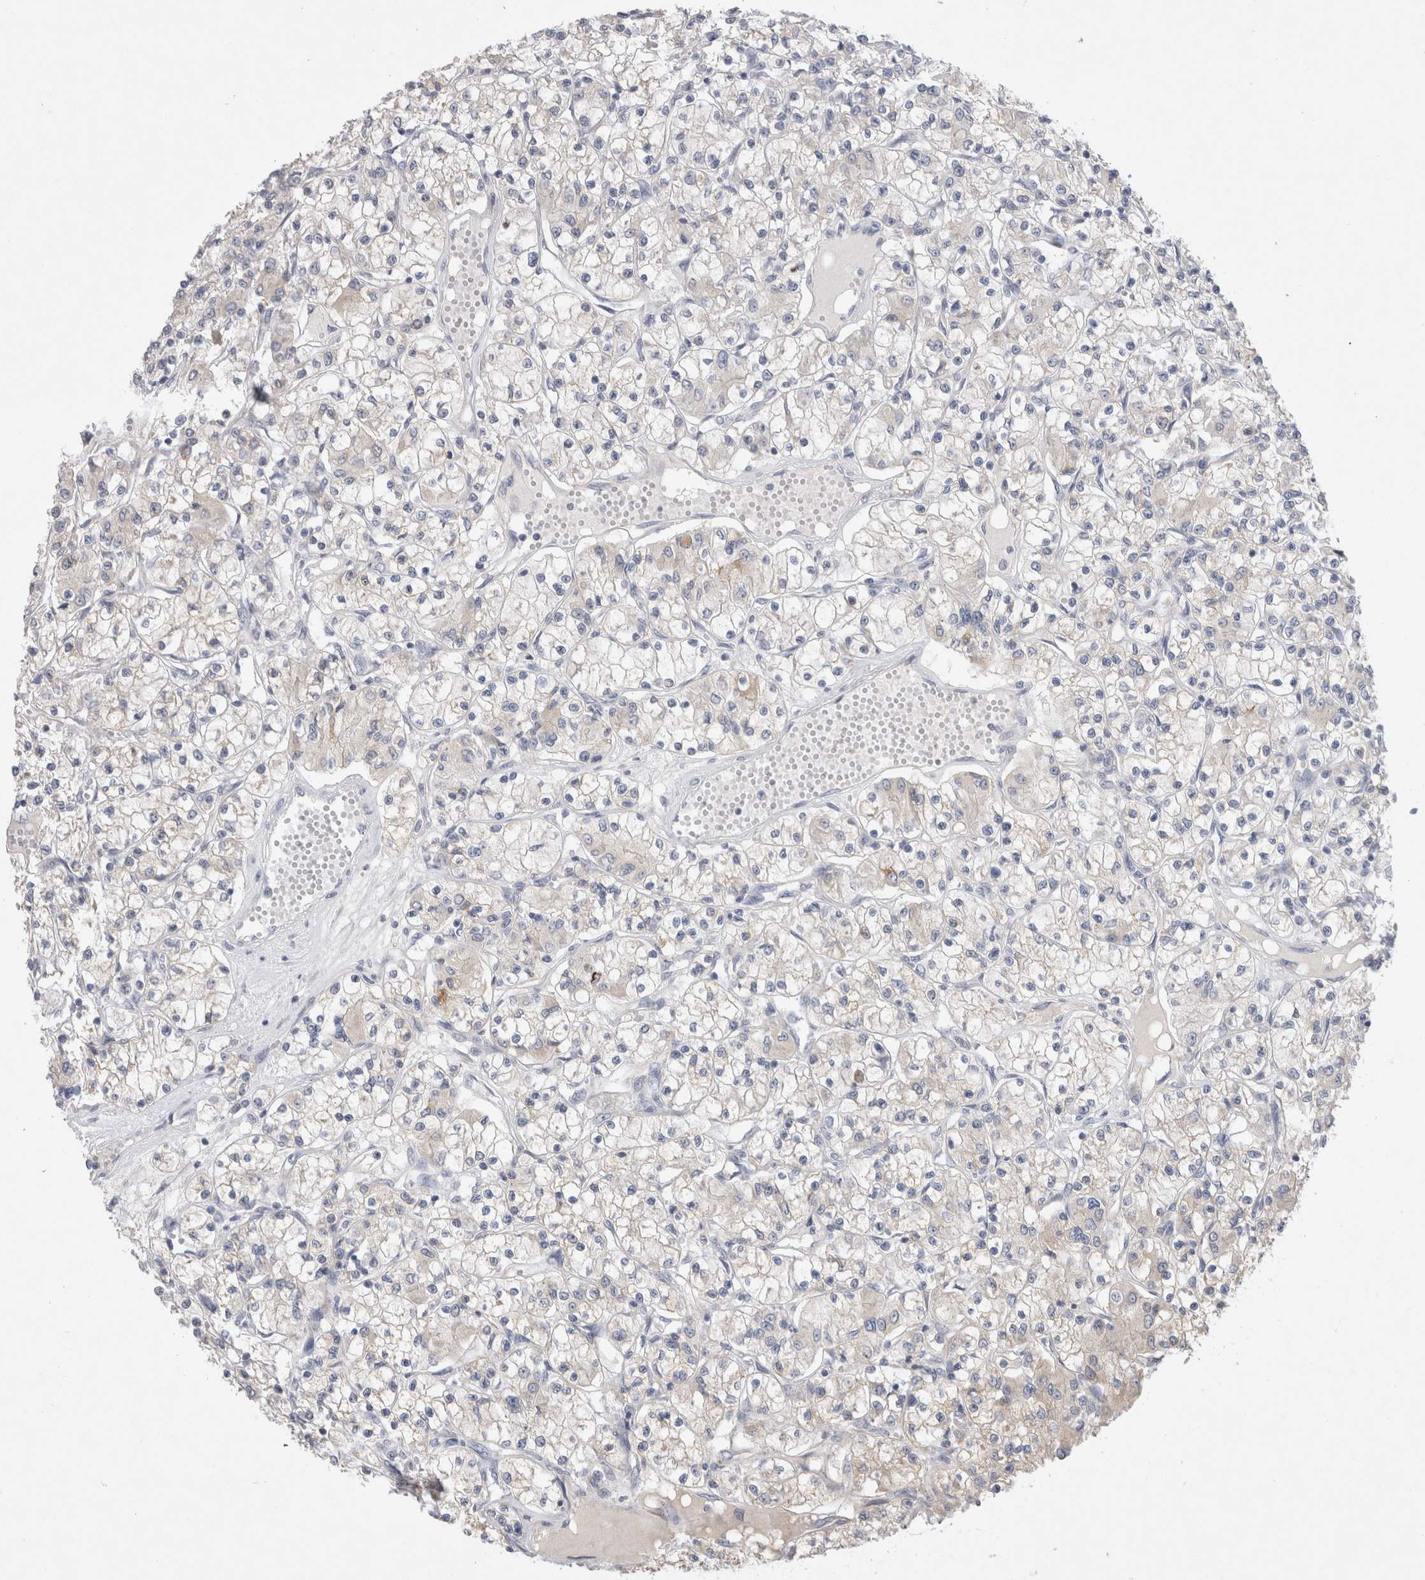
{"staining": {"intensity": "negative", "quantity": "none", "location": "none"}, "tissue": "renal cancer", "cell_type": "Tumor cells", "image_type": "cancer", "snomed": [{"axis": "morphology", "description": "Adenocarcinoma, NOS"}, {"axis": "topography", "description": "Kidney"}], "caption": "Immunohistochemistry image of renal adenocarcinoma stained for a protein (brown), which displays no positivity in tumor cells.", "gene": "GAS1", "patient": {"sex": "female", "age": 59}}